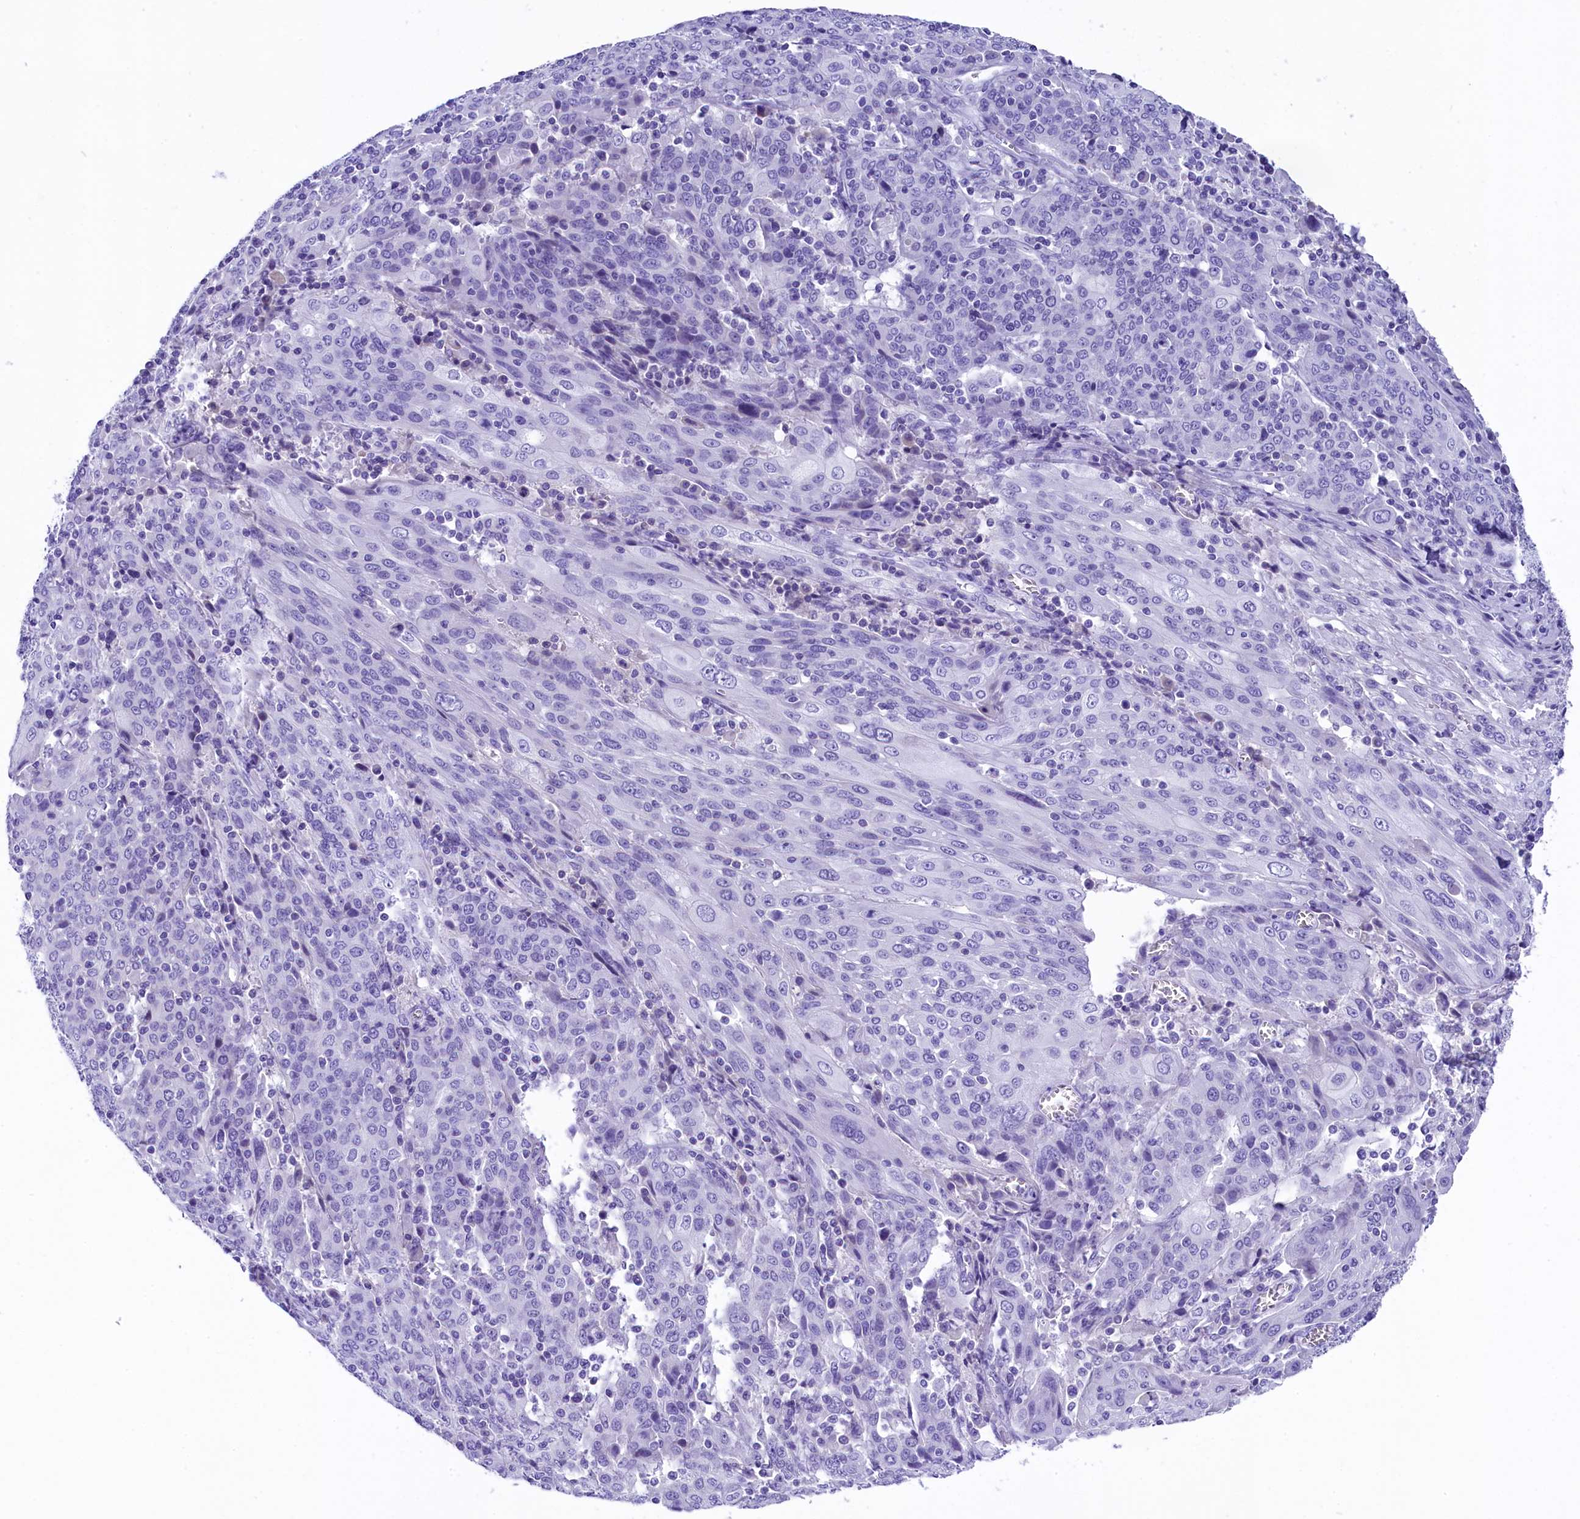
{"staining": {"intensity": "negative", "quantity": "none", "location": "none"}, "tissue": "cervical cancer", "cell_type": "Tumor cells", "image_type": "cancer", "snomed": [{"axis": "morphology", "description": "Squamous cell carcinoma, NOS"}, {"axis": "topography", "description": "Cervix"}], "caption": "This is an immunohistochemistry image of cervical squamous cell carcinoma. There is no positivity in tumor cells.", "gene": "SKIDA1", "patient": {"sex": "female", "age": 67}}